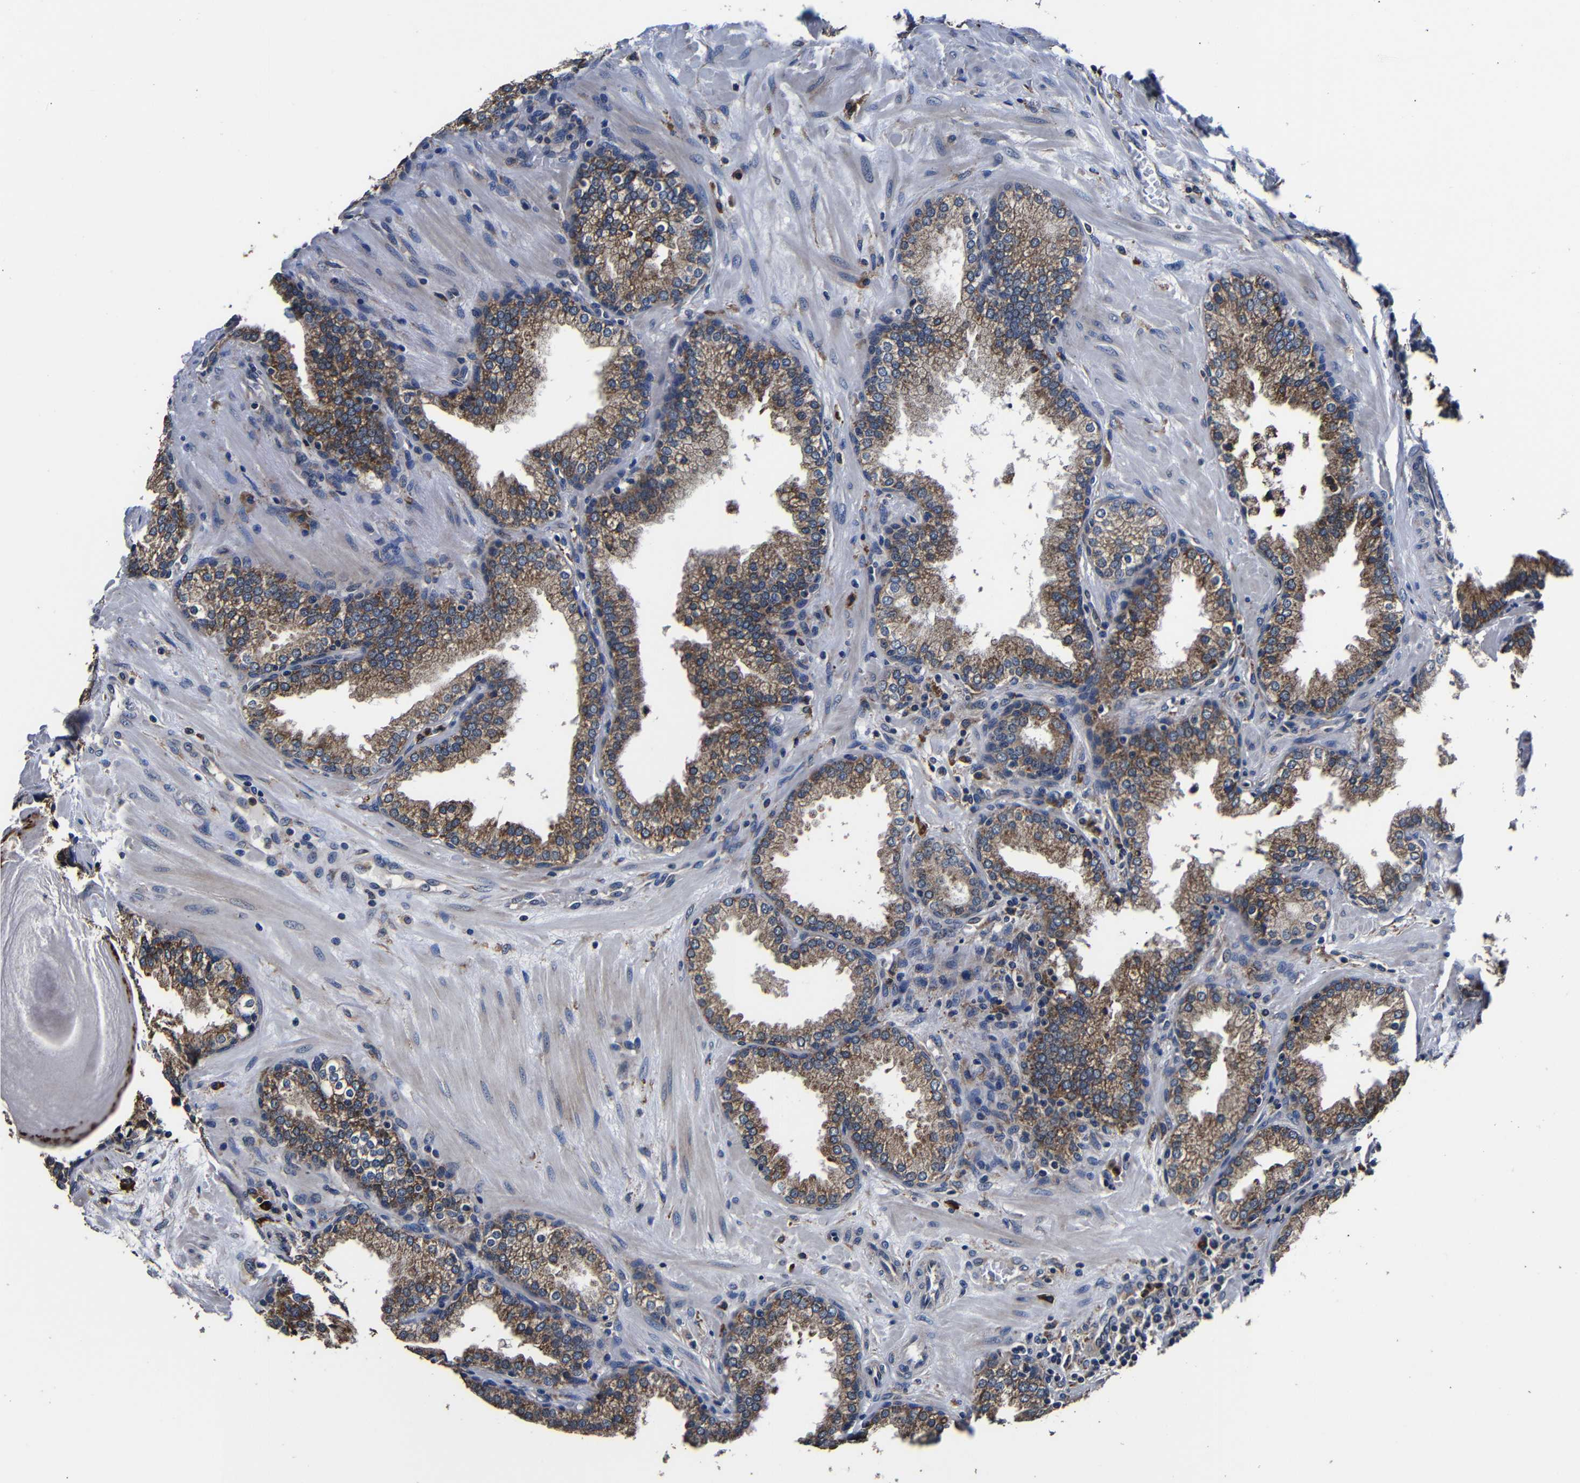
{"staining": {"intensity": "moderate", "quantity": ">75%", "location": "cytoplasmic/membranous"}, "tissue": "prostate", "cell_type": "Glandular cells", "image_type": "normal", "snomed": [{"axis": "morphology", "description": "Normal tissue, NOS"}, {"axis": "topography", "description": "Prostate"}], "caption": "Benign prostate was stained to show a protein in brown. There is medium levels of moderate cytoplasmic/membranous expression in about >75% of glandular cells.", "gene": "SCN9A", "patient": {"sex": "male", "age": 51}}